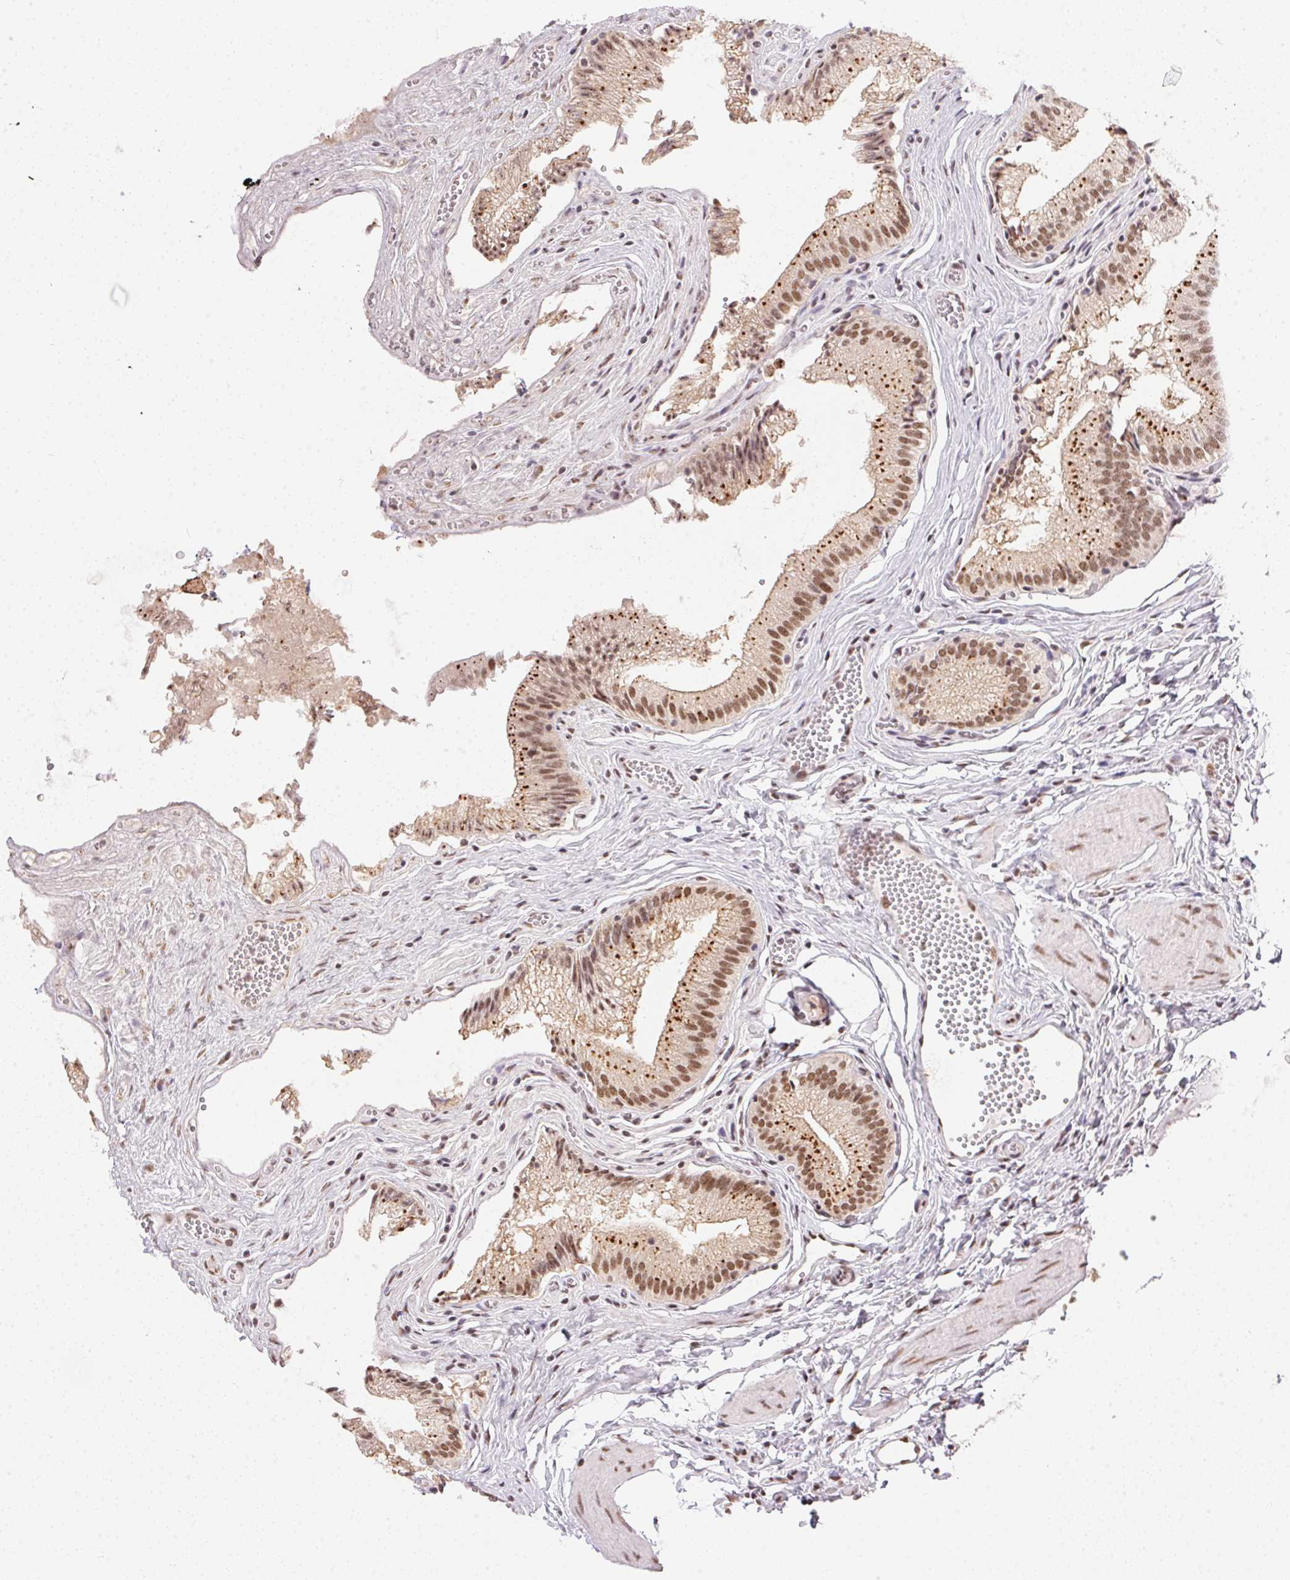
{"staining": {"intensity": "moderate", "quantity": ">75%", "location": "cytoplasmic/membranous,nuclear"}, "tissue": "gallbladder", "cell_type": "Glandular cells", "image_type": "normal", "snomed": [{"axis": "morphology", "description": "Normal tissue, NOS"}, {"axis": "topography", "description": "Gallbladder"}, {"axis": "topography", "description": "Peripheral nerve tissue"}], "caption": "Immunohistochemistry (IHC) (DAB) staining of normal human gallbladder demonstrates moderate cytoplasmic/membranous,nuclear protein staining in about >75% of glandular cells. (brown staining indicates protein expression, while blue staining denotes nuclei).", "gene": "NFE2L1", "patient": {"sex": "male", "age": 17}}